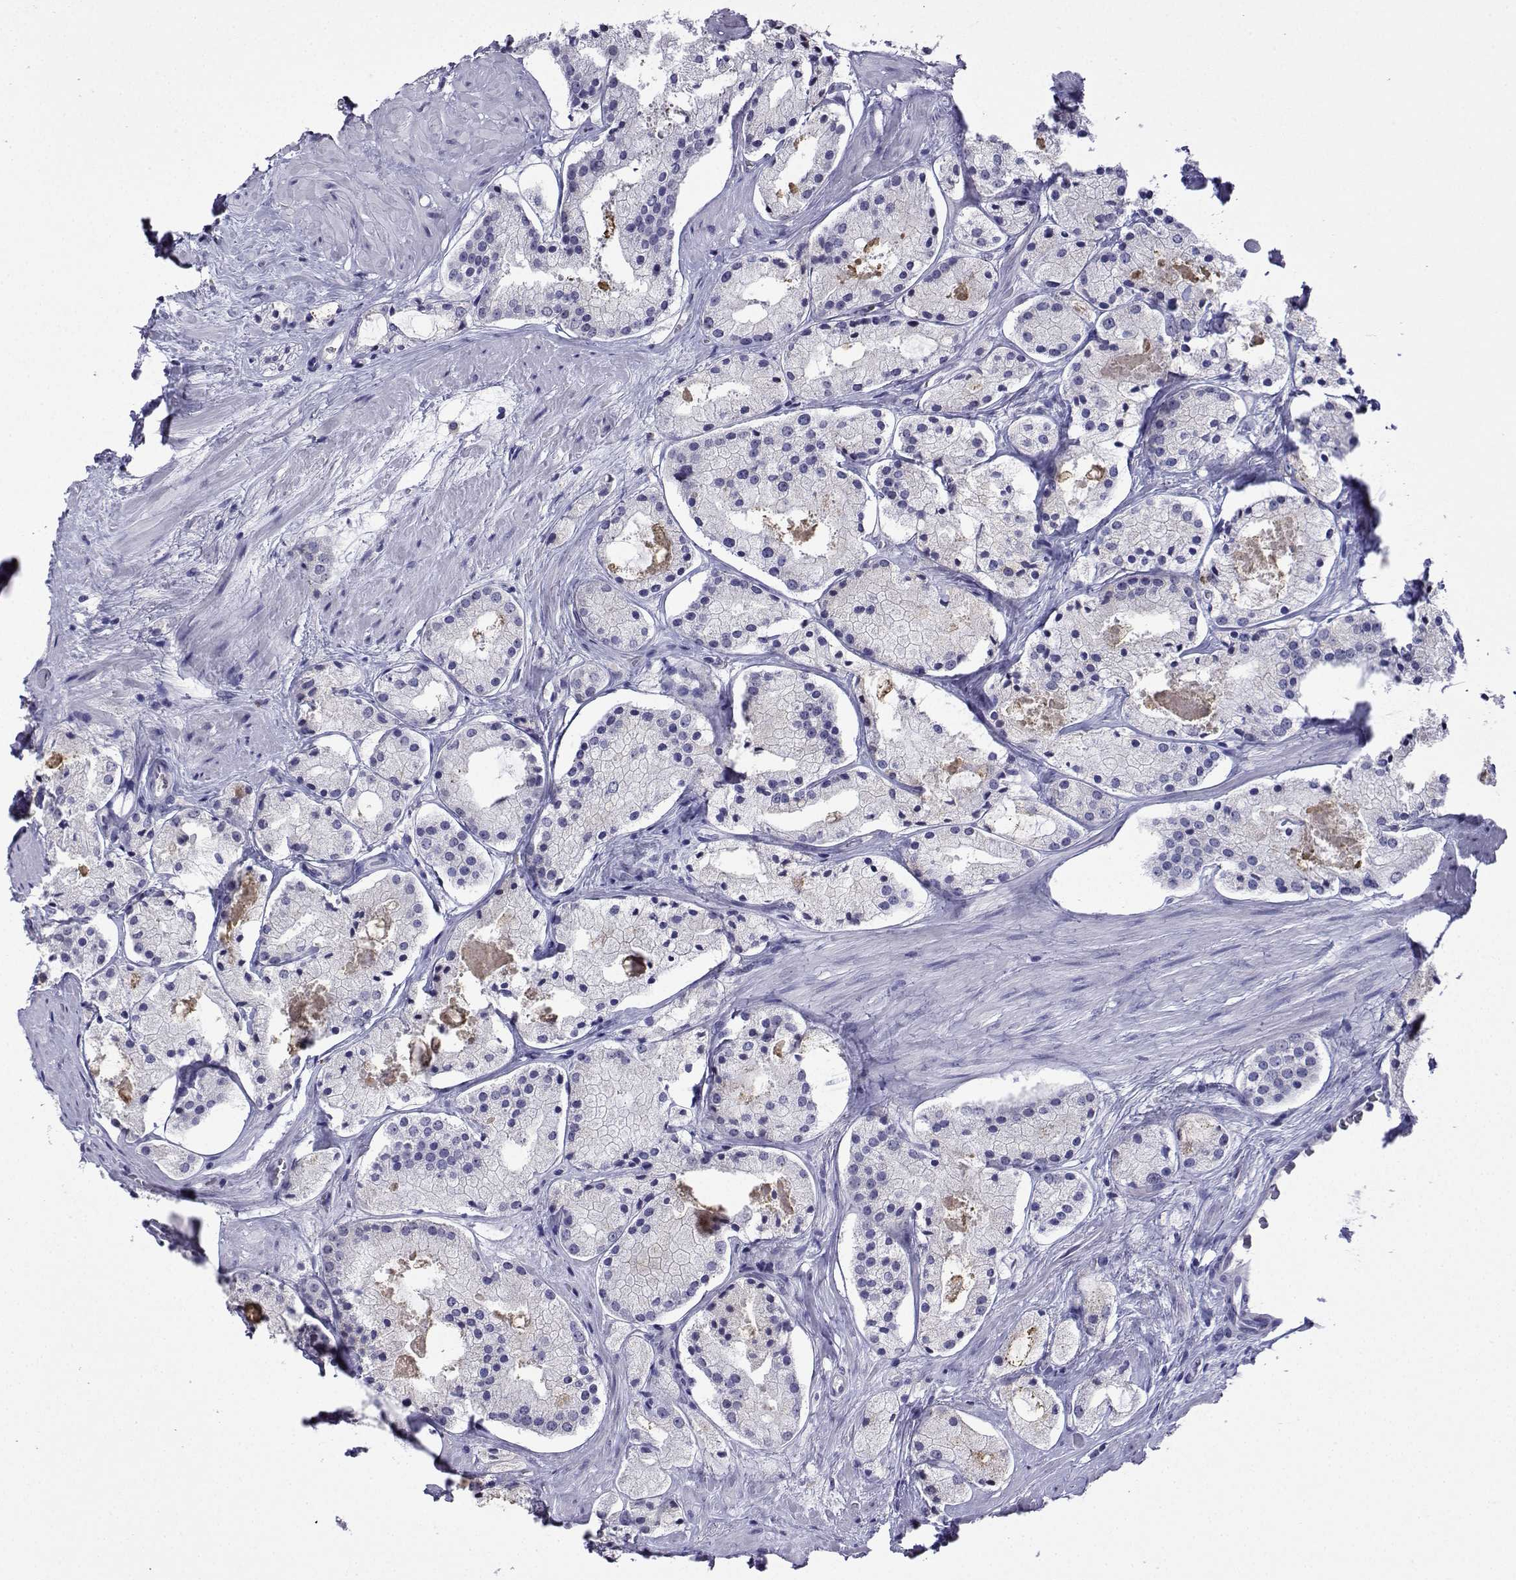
{"staining": {"intensity": "negative", "quantity": "none", "location": "none"}, "tissue": "prostate cancer", "cell_type": "Tumor cells", "image_type": "cancer", "snomed": [{"axis": "morphology", "description": "Adenocarcinoma, NOS"}, {"axis": "morphology", "description": "Adenocarcinoma, High grade"}, {"axis": "topography", "description": "Prostate"}], "caption": "This is a histopathology image of IHC staining of adenocarcinoma (high-grade) (prostate), which shows no staining in tumor cells.", "gene": "LRFN2", "patient": {"sex": "male", "age": 64}}